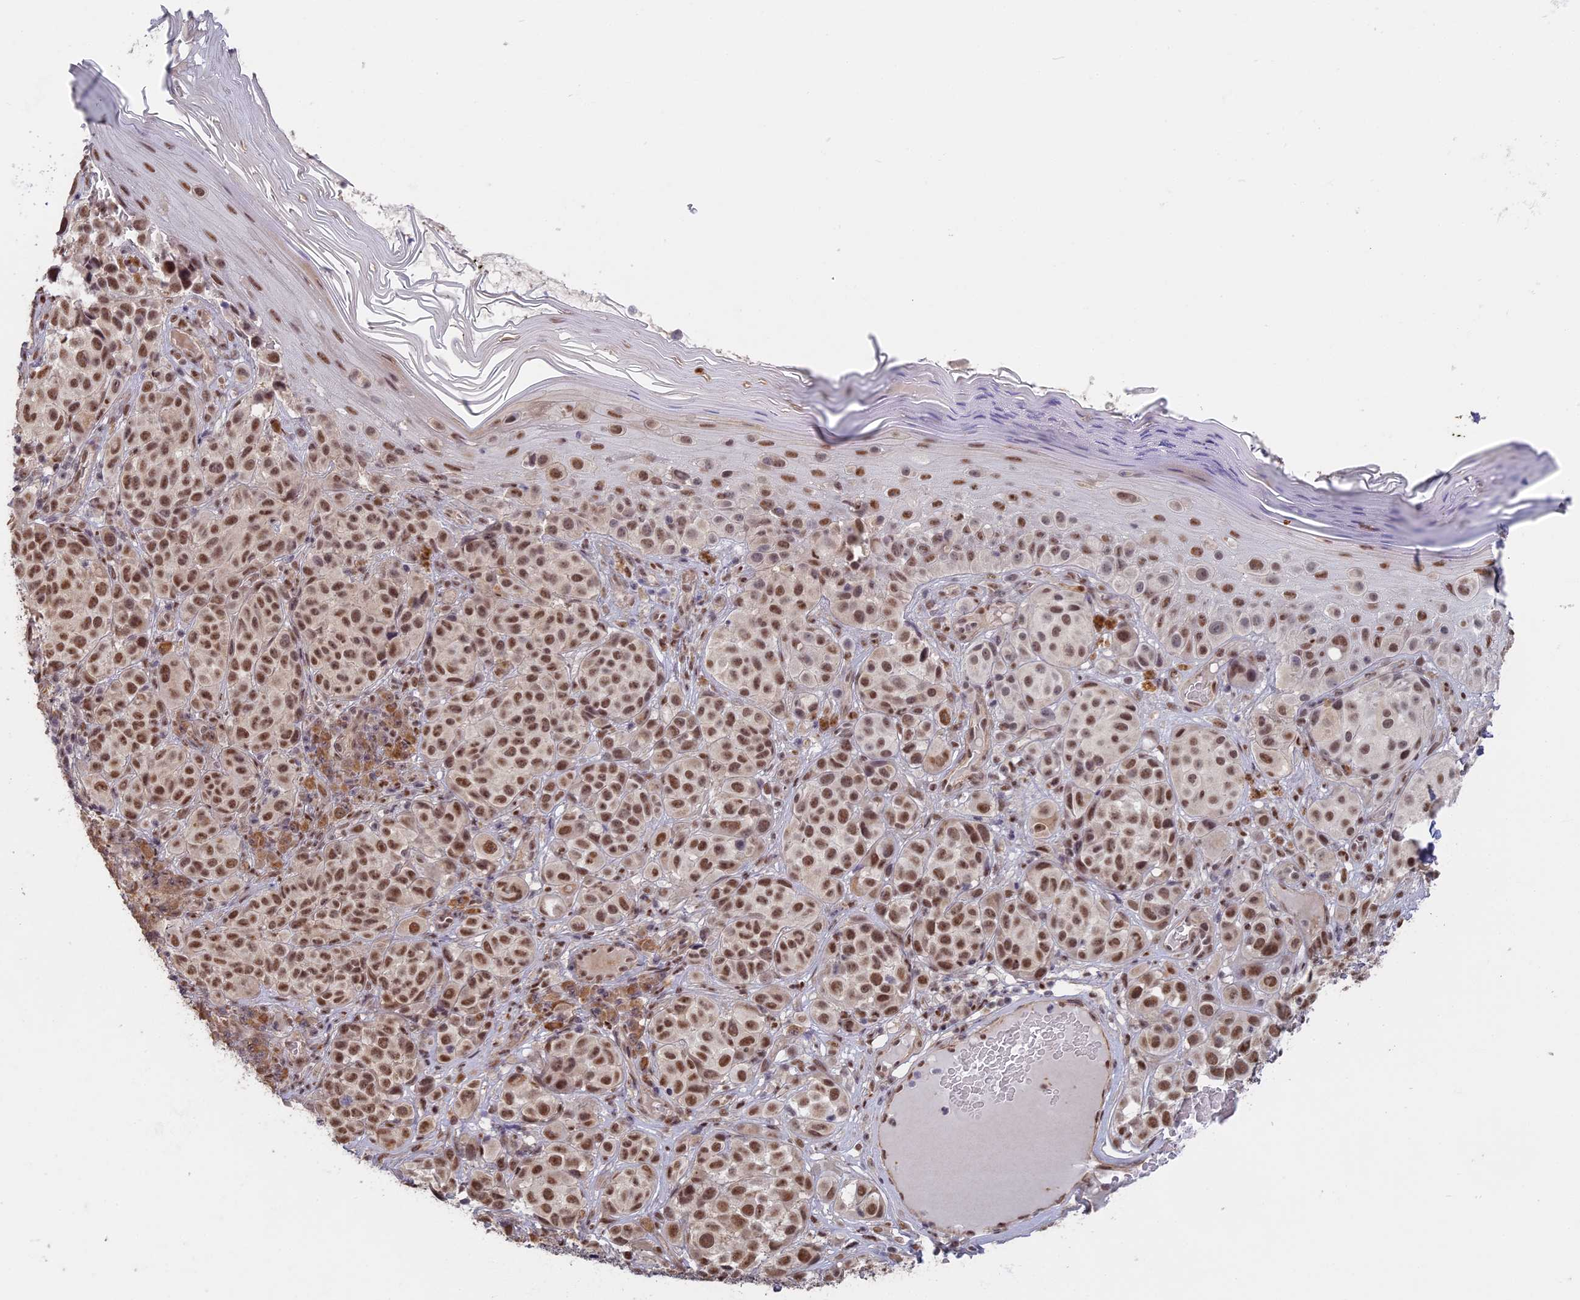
{"staining": {"intensity": "moderate", "quantity": ">75%", "location": "nuclear"}, "tissue": "melanoma", "cell_type": "Tumor cells", "image_type": "cancer", "snomed": [{"axis": "morphology", "description": "Malignant melanoma, NOS"}, {"axis": "topography", "description": "Skin"}], "caption": "Protein analysis of melanoma tissue reveals moderate nuclear staining in approximately >75% of tumor cells.", "gene": "MORF4L1", "patient": {"sex": "male", "age": 38}}